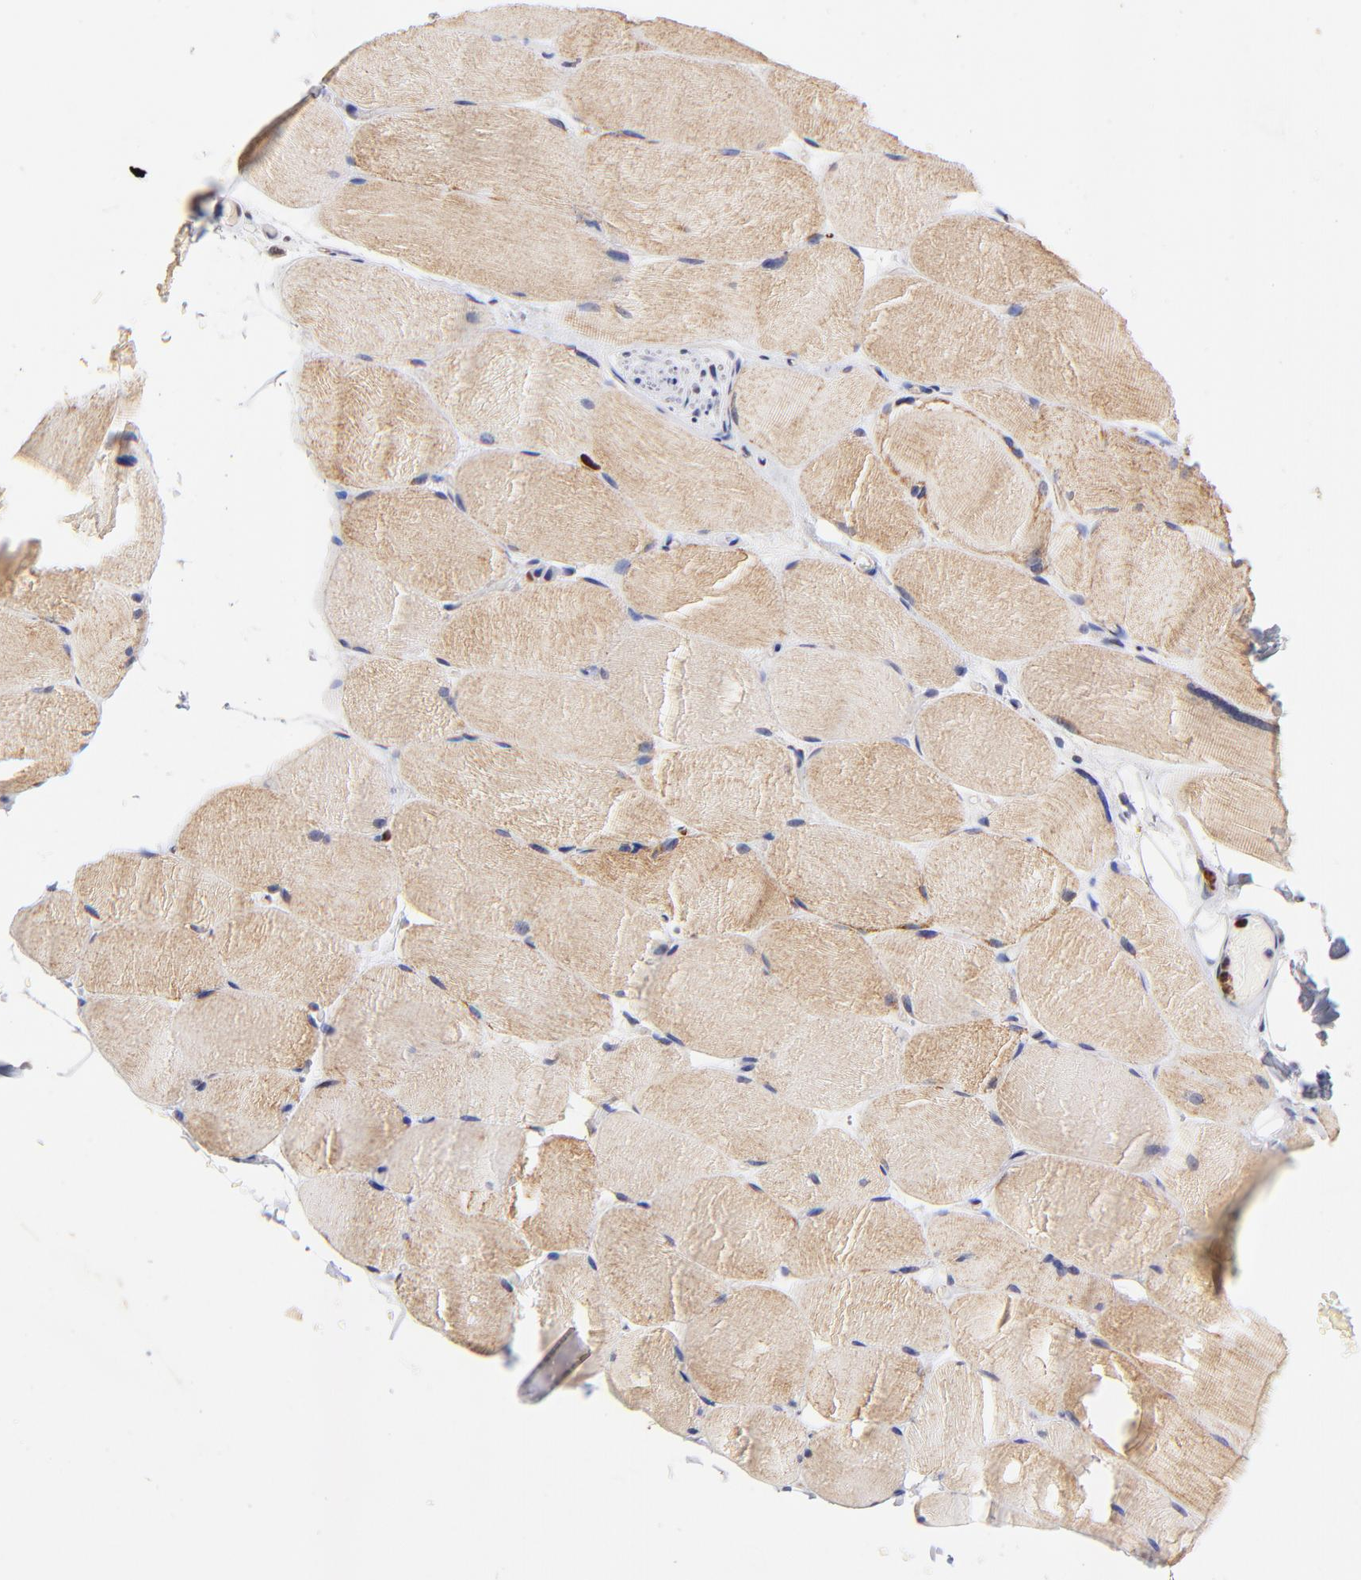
{"staining": {"intensity": "moderate", "quantity": "25%-75%", "location": "cytoplasmic/membranous"}, "tissue": "skeletal muscle", "cell_type": "Myocytes", "image_type": "normal", "snomed": [{"axis": "morphology", "description": "Normal tissue, NOS"}, {"axis": "topography", "description": "Skeletal muscle"}, {"axis": "topography", "description": "Parathyroid gland"}], "caption": "A histopathology image of human skeletal muscle stained for a protein shows moderate cytoplasmic/membranous brown staining in myocytes. The staining was performed using DAB (3,3'-diaminobenzidine) to visualize the protein expression in brown, while the nuclei were stained in blue with hematoxylin (Magnification: 20x).", "gene": "BBOF1", "patient": {"sex": "female", "age": 37}}